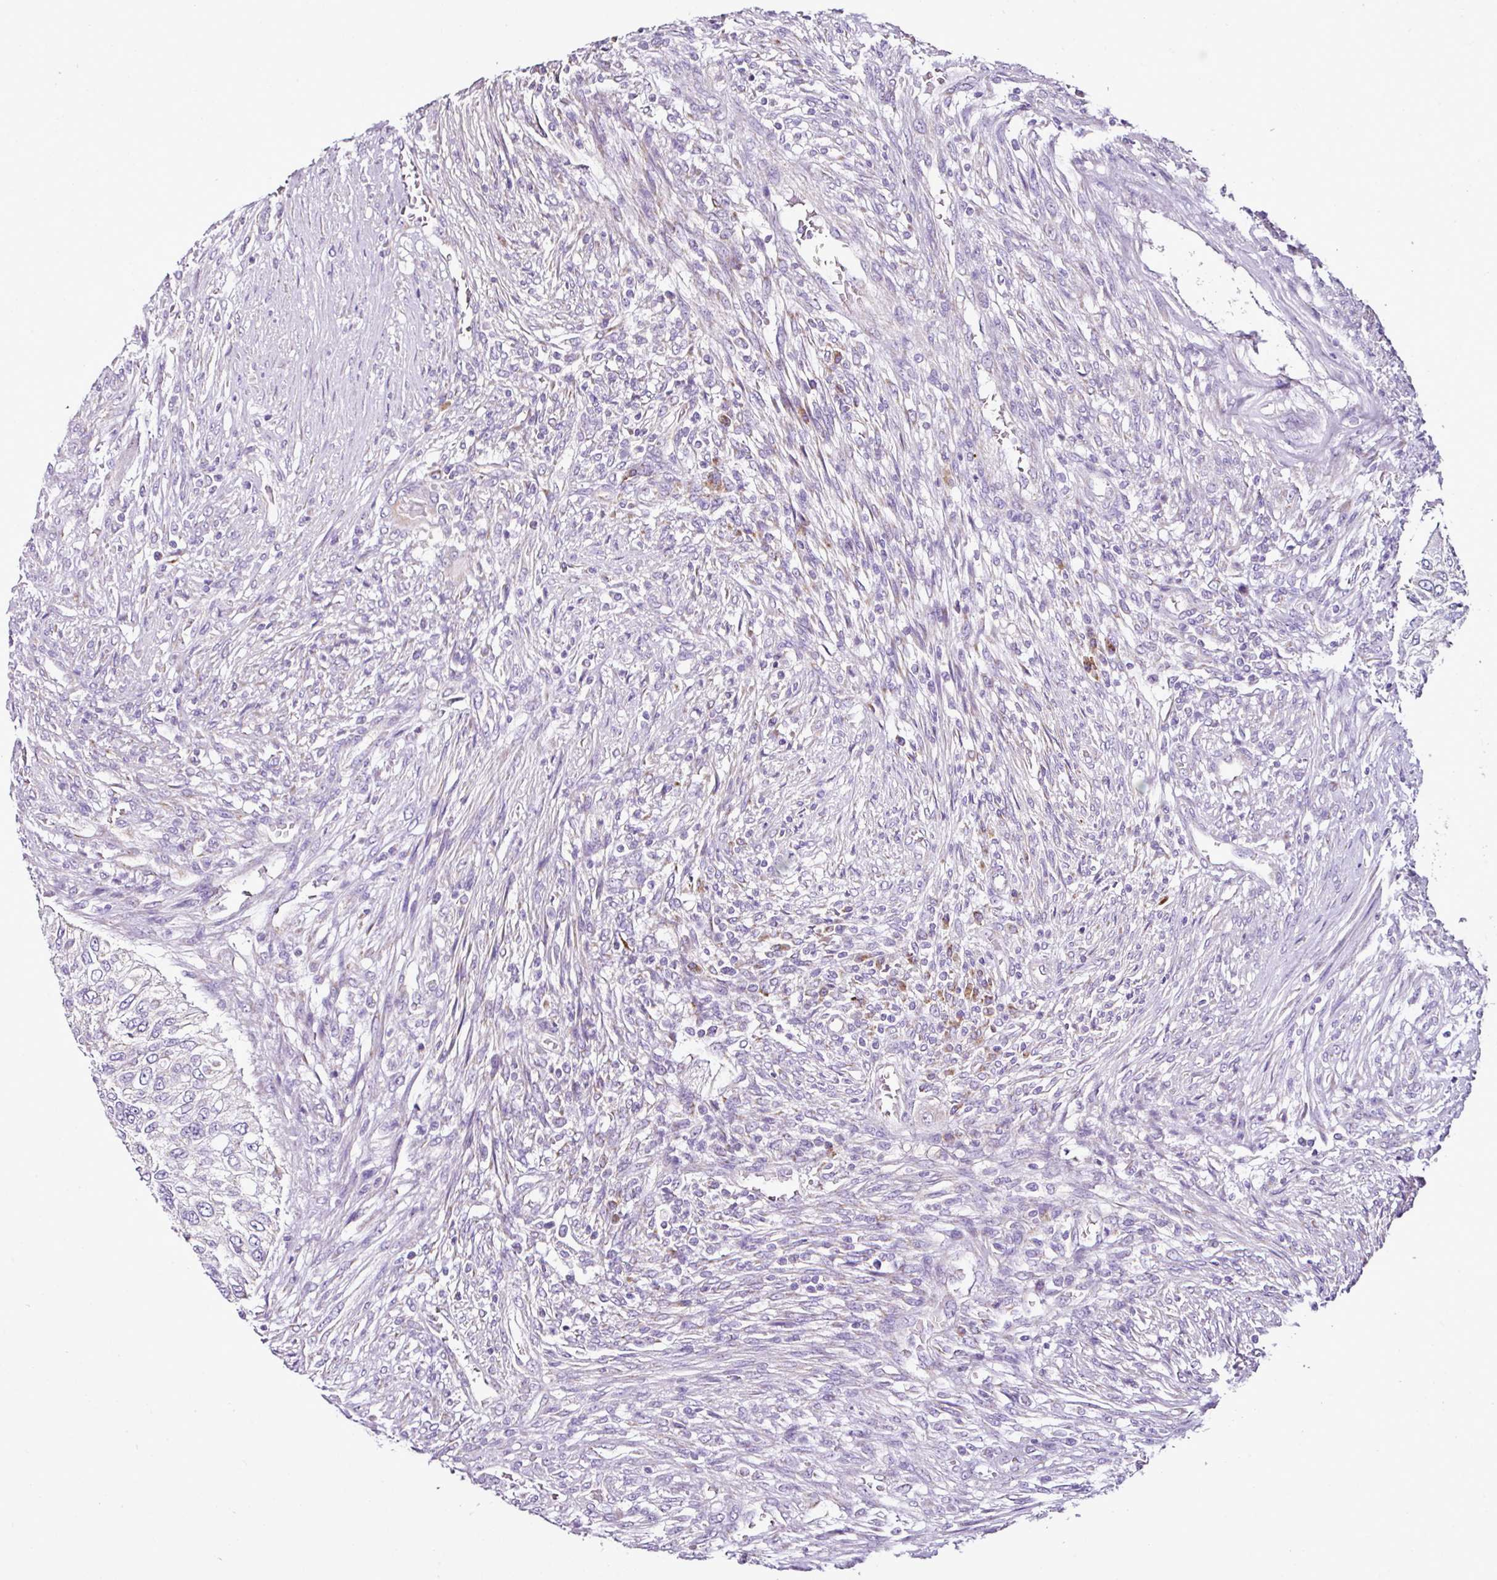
{"staining": {"intensity": "negative", "quantity": "none", "location": "none"}, "tissue": "urothelial cancer", "cell_type": "Tumor cells", "image_type": "cancer", "snomed": [{"axis": "morphology", "description": "Urothelial carcinoma, High grade"}, {"axis": "topography", "description": "Urinary bladder"}], "caption": "An immunohistochemistry histopathology image of urothelial carcinoma (high-grade) is shown. There is no staining in tumor cells of urothelial carcinoma (high-grade).", "gene": "DPAGT1", "patient": {"sex": "female", "age": 60}}